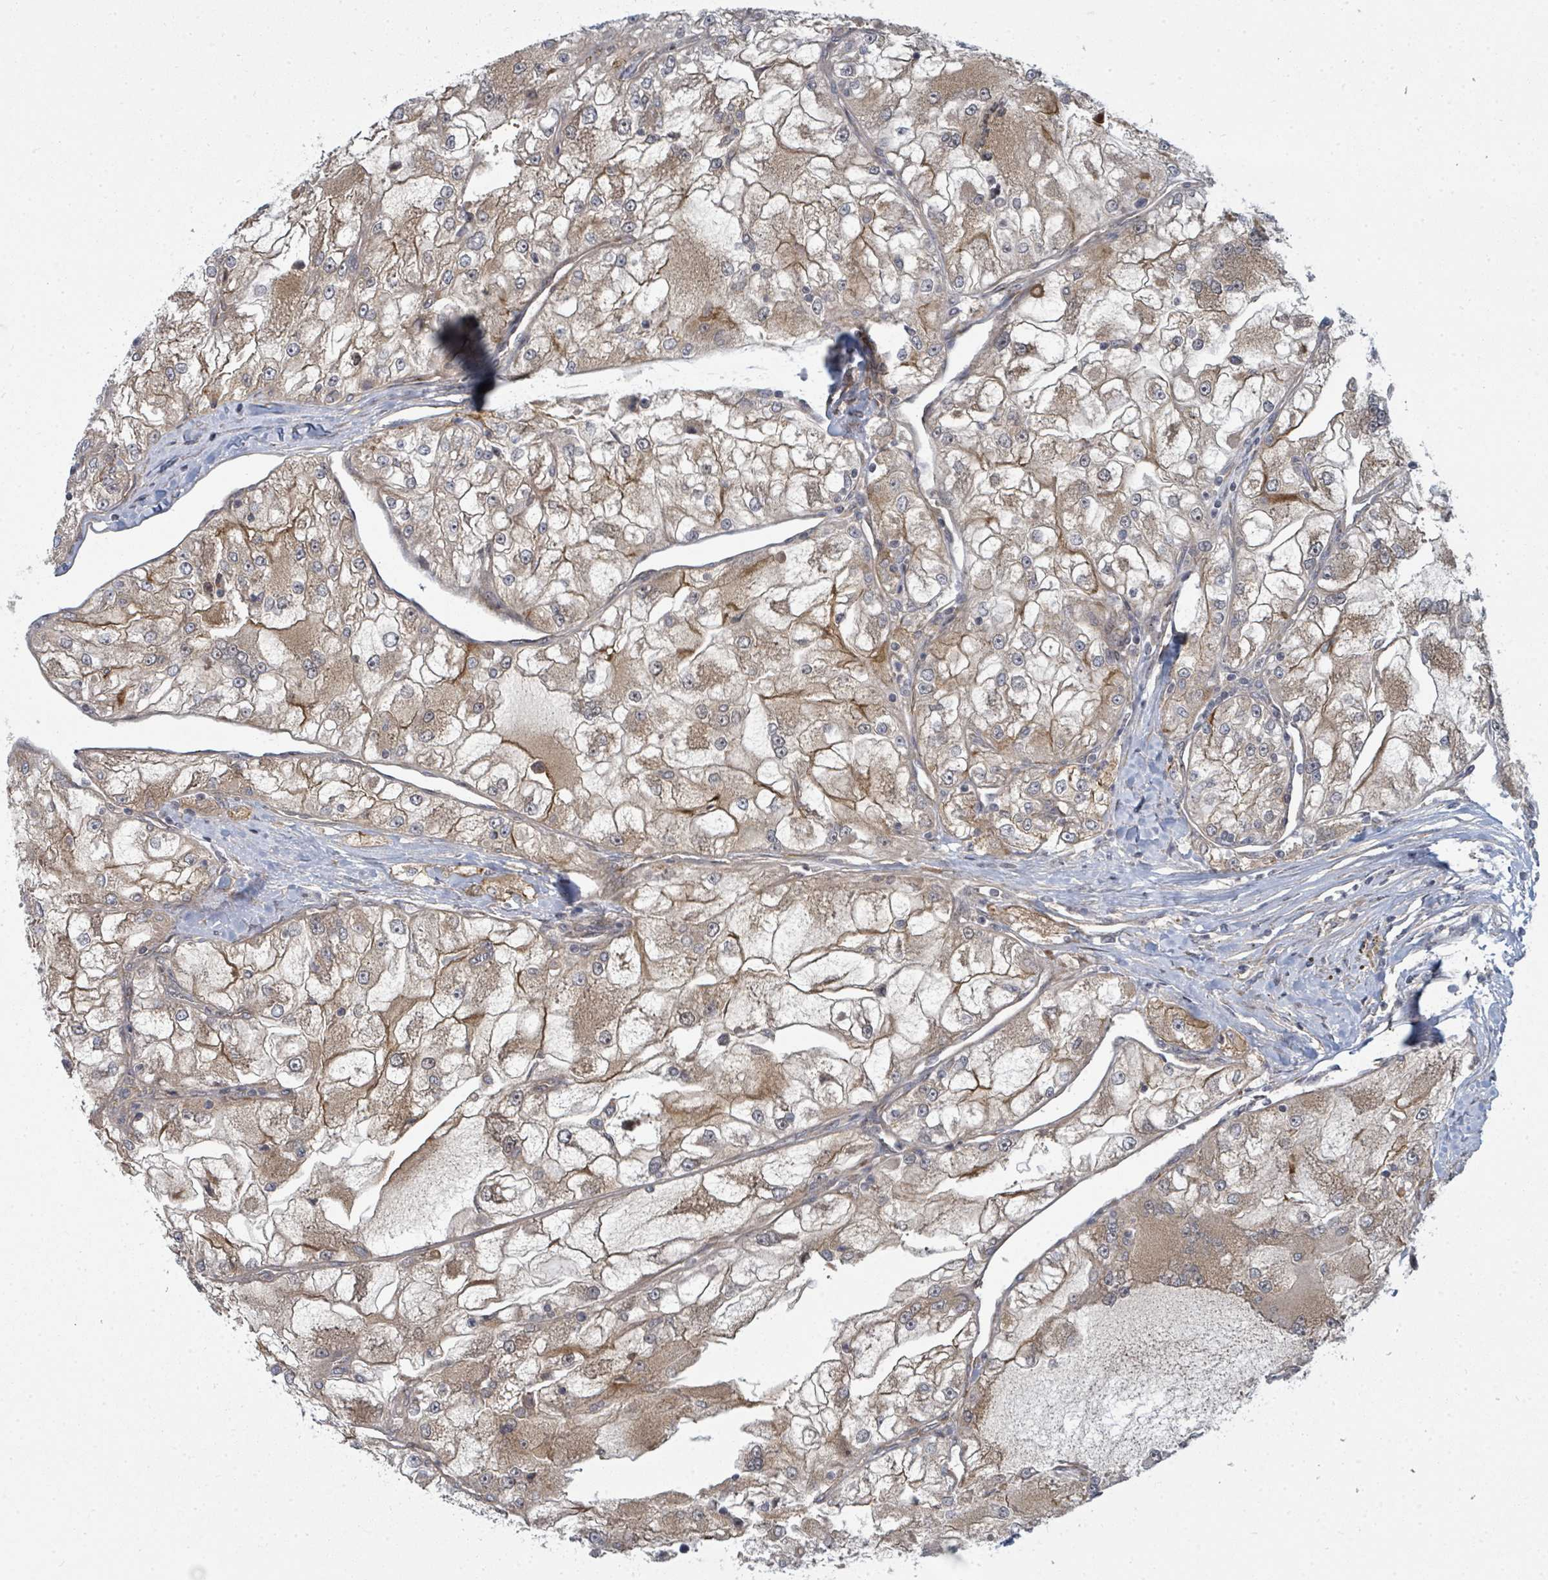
{"staining": {"intensity": "moderate", "quantity": "25%-75%", "location": "cytoplasmic/membranous"}, "tissue": "renal cancer", "cell_type": "Tumor cells", "image_type": "cancer", "snomed": [{"axis": "morphology", "description": "Adenocarcinoma, NOS"}, {"axis": "topography", "description": "Kidney"}], "caption": "This micrograph exhibits immunohistochemistry (IHC) staining of human adenocarcinoma (renal), with medium moderate cytoplasmic/membranous positivity in about 25%-75% of tumor cells.", "gene": "PSMG2", "patient": {"sex": "female", "age": 72}}